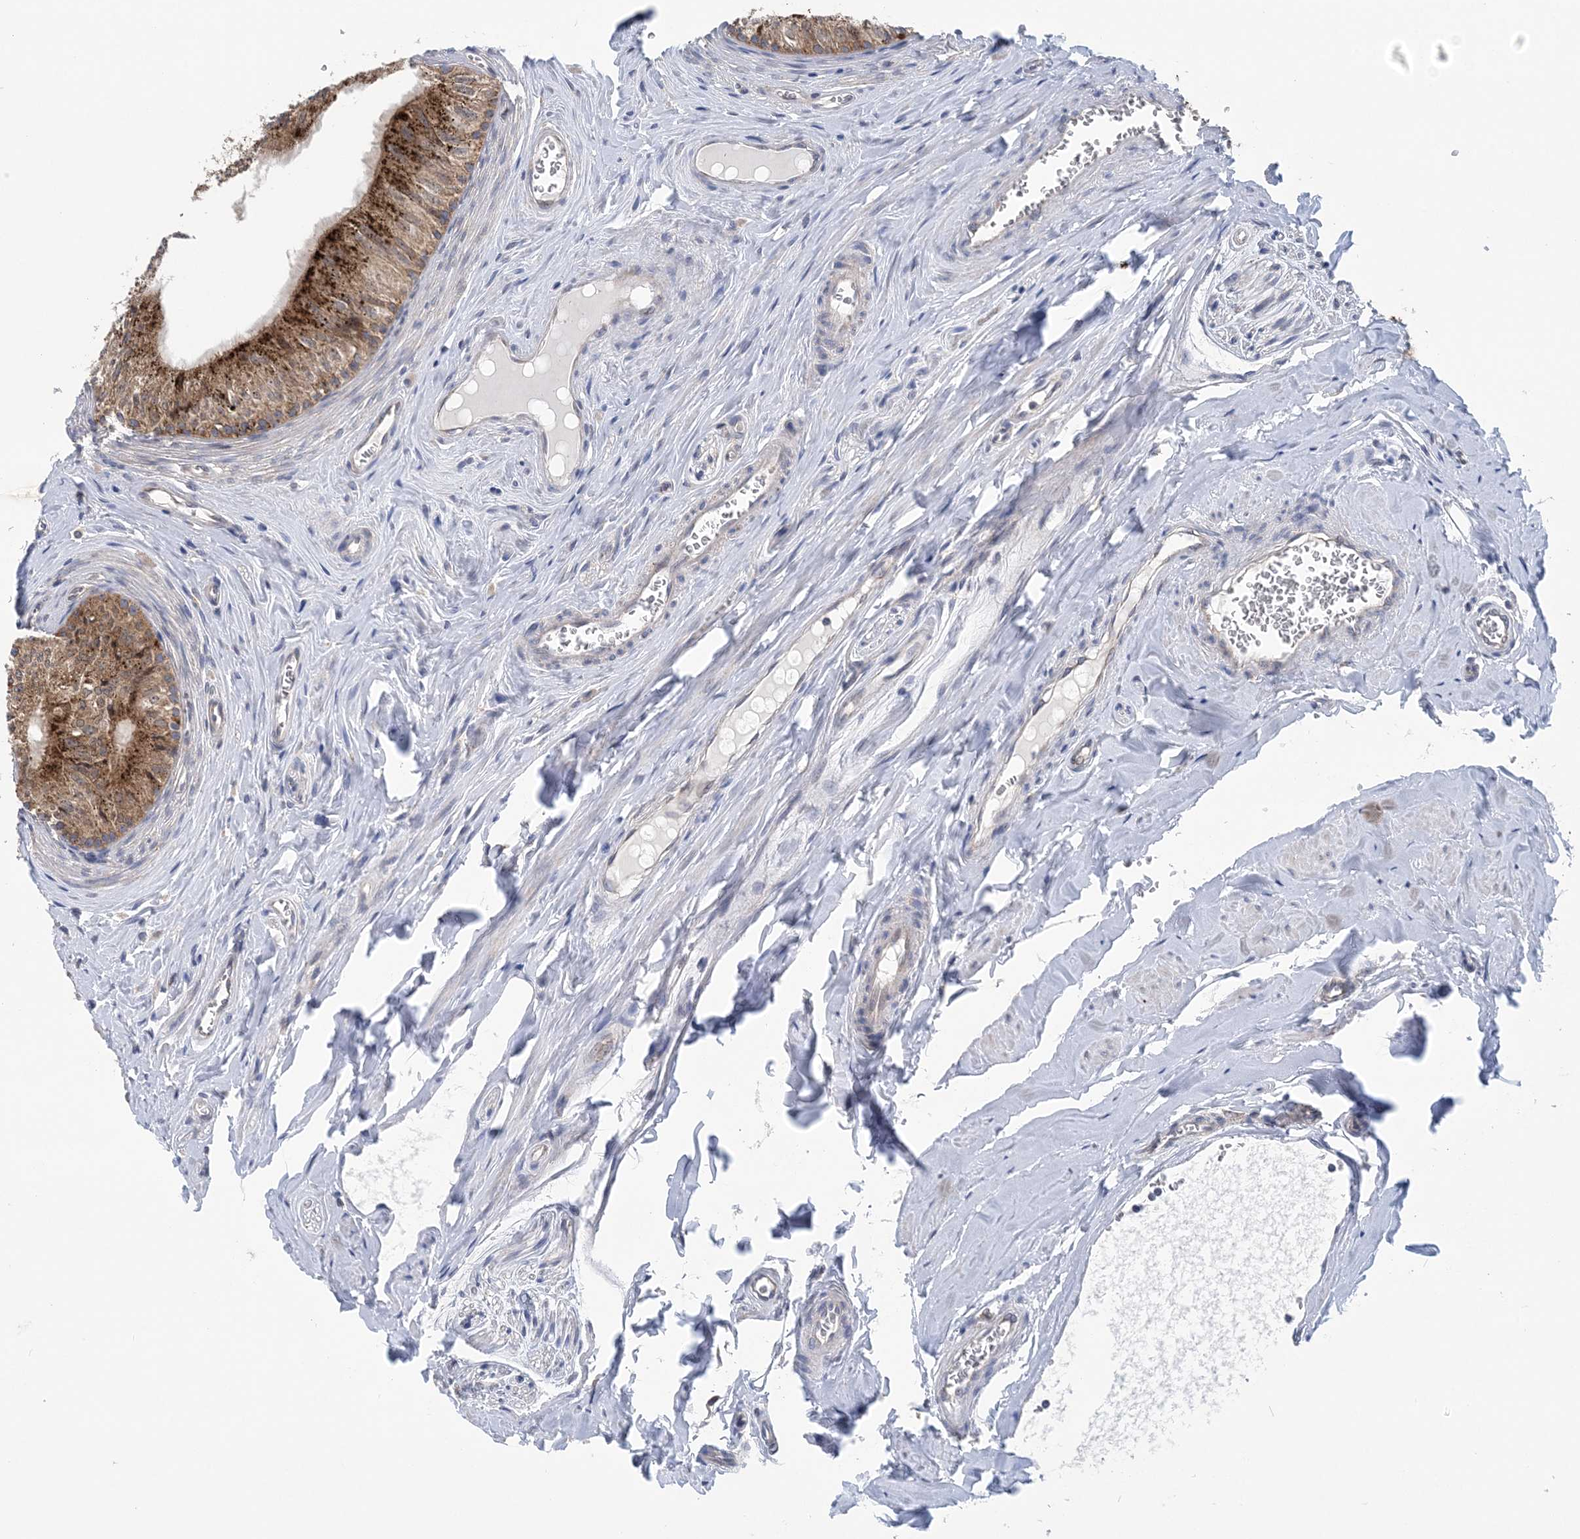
{"staining": {"intensity": "strong", "quantity": ">75%", "location": "cytoplasmic/membranous"}, "tissue": "epididymis", "cell_type": "Glandular cells", "image_type": "normal", "snomed": [{"axis": "morphology", "description": "Normal tissue, NOS"}, {"axis": "topography", "description": "Epididymis"}], "caption": "This photomicrograph exhibits IHC staining of benign human epididymis, with high strong cytoplasmic/membranous expression in approximately >75% of glandular cells.", "gene": "COPE", "patient": {"sex": "male", "age": 46}}